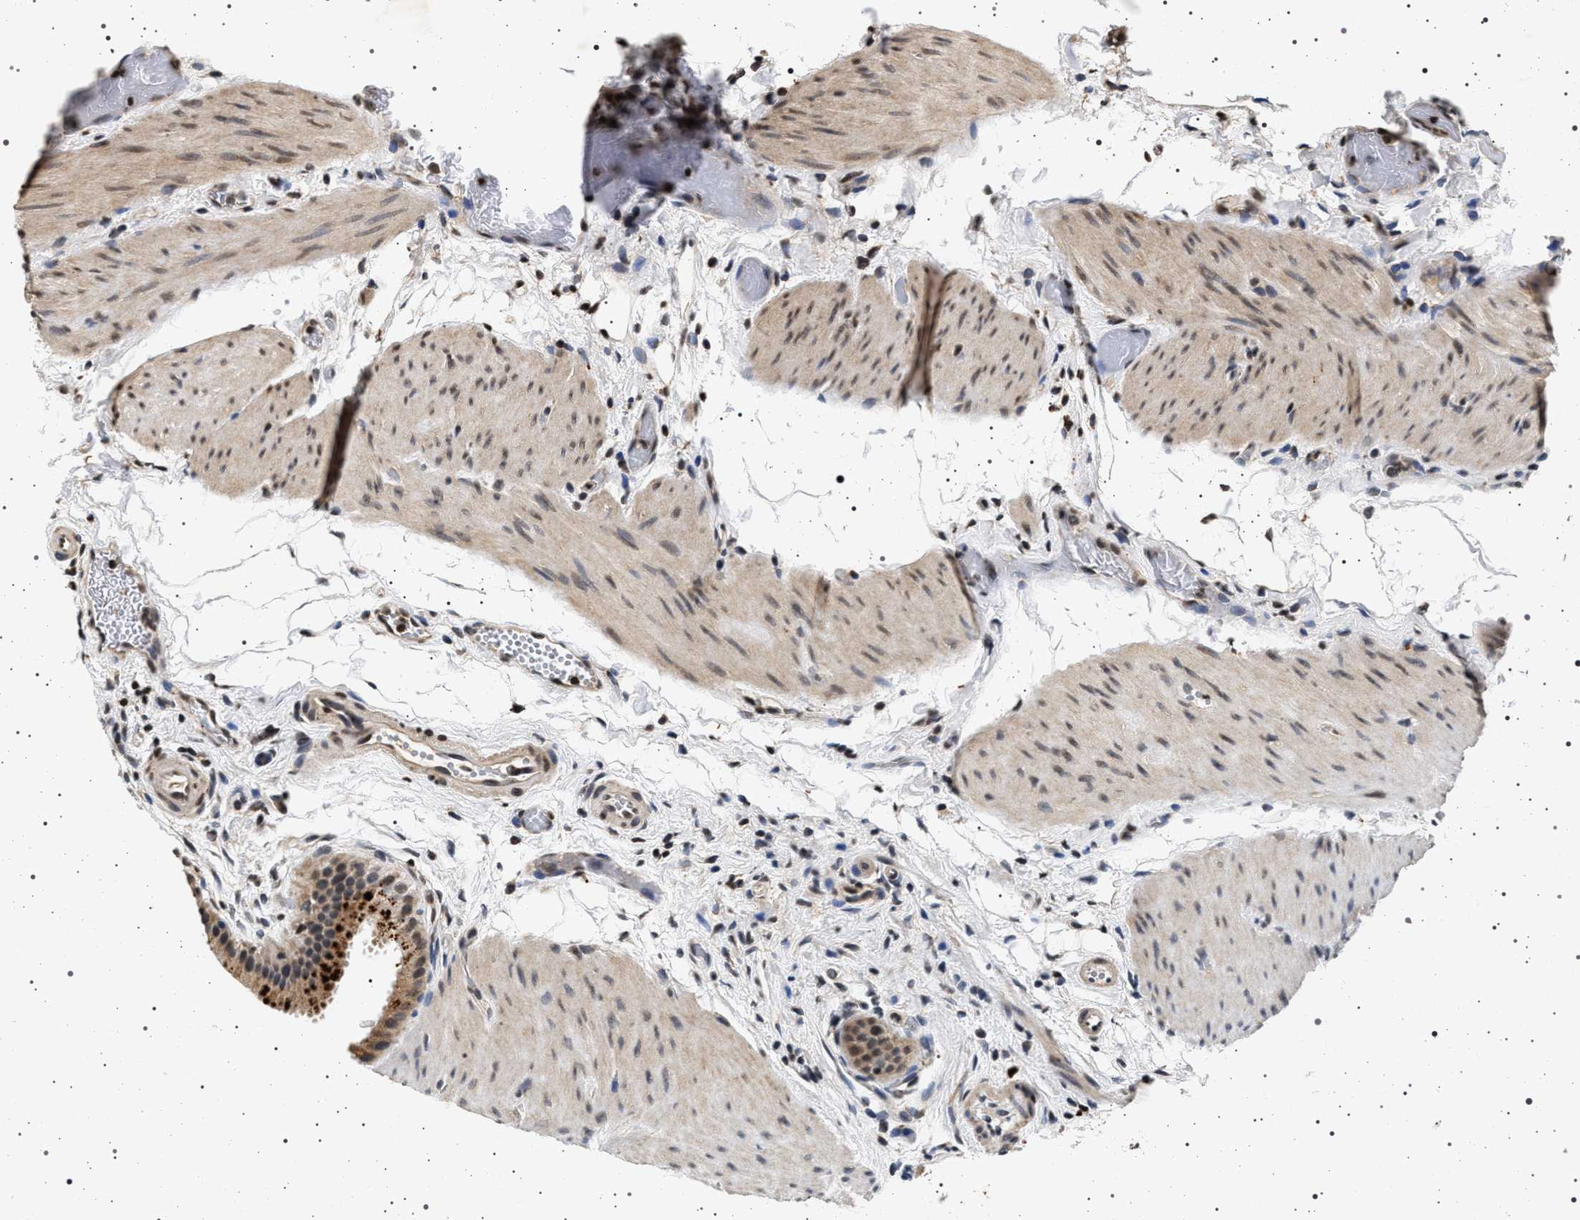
{"staining": {"intensity": "moderate", "quantity": ">75%", "location": "cytoplasmic/membranous,nuclear"}, "tissue": "gallbladder", "cell_type": "Glandular cells", "image_type": "normal", "snomed": [{"axis": "morphology", "description": "Normal tissue, NOS"}, {"axis": "topography", "description": "Gallbladder"}], "caption": "IHC photomicrograph of benign human gallbladder stained for a protein (brown), which reveals medium levels of moderate cytoplasmic/membranous,nuclear positivity in approximately >75% of glandular cells.", "gene": "CDKN1B", "patient": {"sex": "female", "age": 64}}